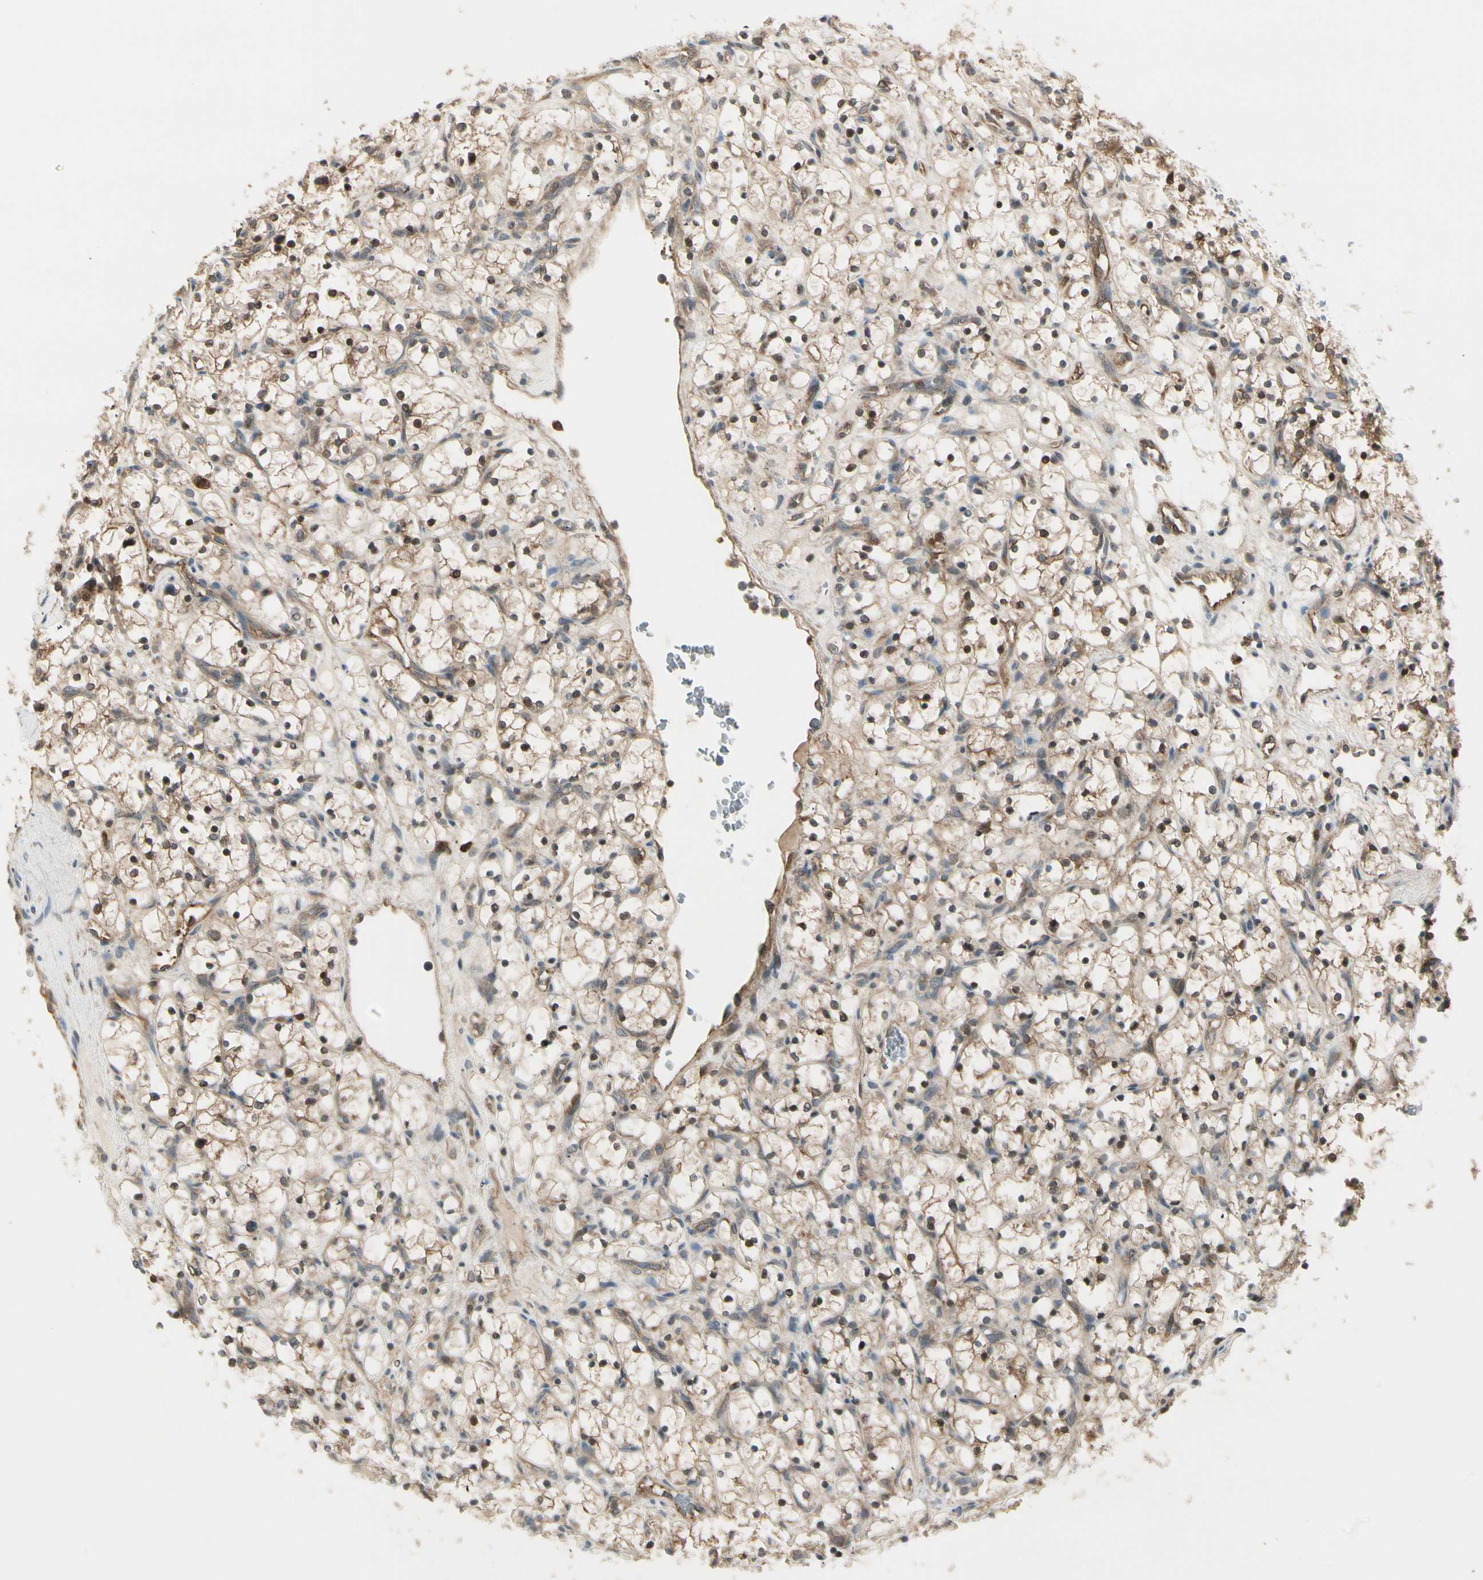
{"staining": {"intensity": "moderate", "quantity": "25%-75%", "location": "cytoplasmic/membranous,nuclear"}, "tissue": "renal cancer", "cell_type": "Tumor cells", "image_type": "cancer", "snomed": [{"axis": "morphology", "description": "Adenocarcinoma, NOS"}, {"axis": "topography", "description": "Kidney"}], "caption": "A medium amount of moderate cytoplasmic/membranous and nuclear expression is seen in approximately 25%-75% of tumor cells in renal cancer (adenocarcinoma) tissue.", "gene": "OXSR1", "patient": {"sex": "female", "age": 69}}